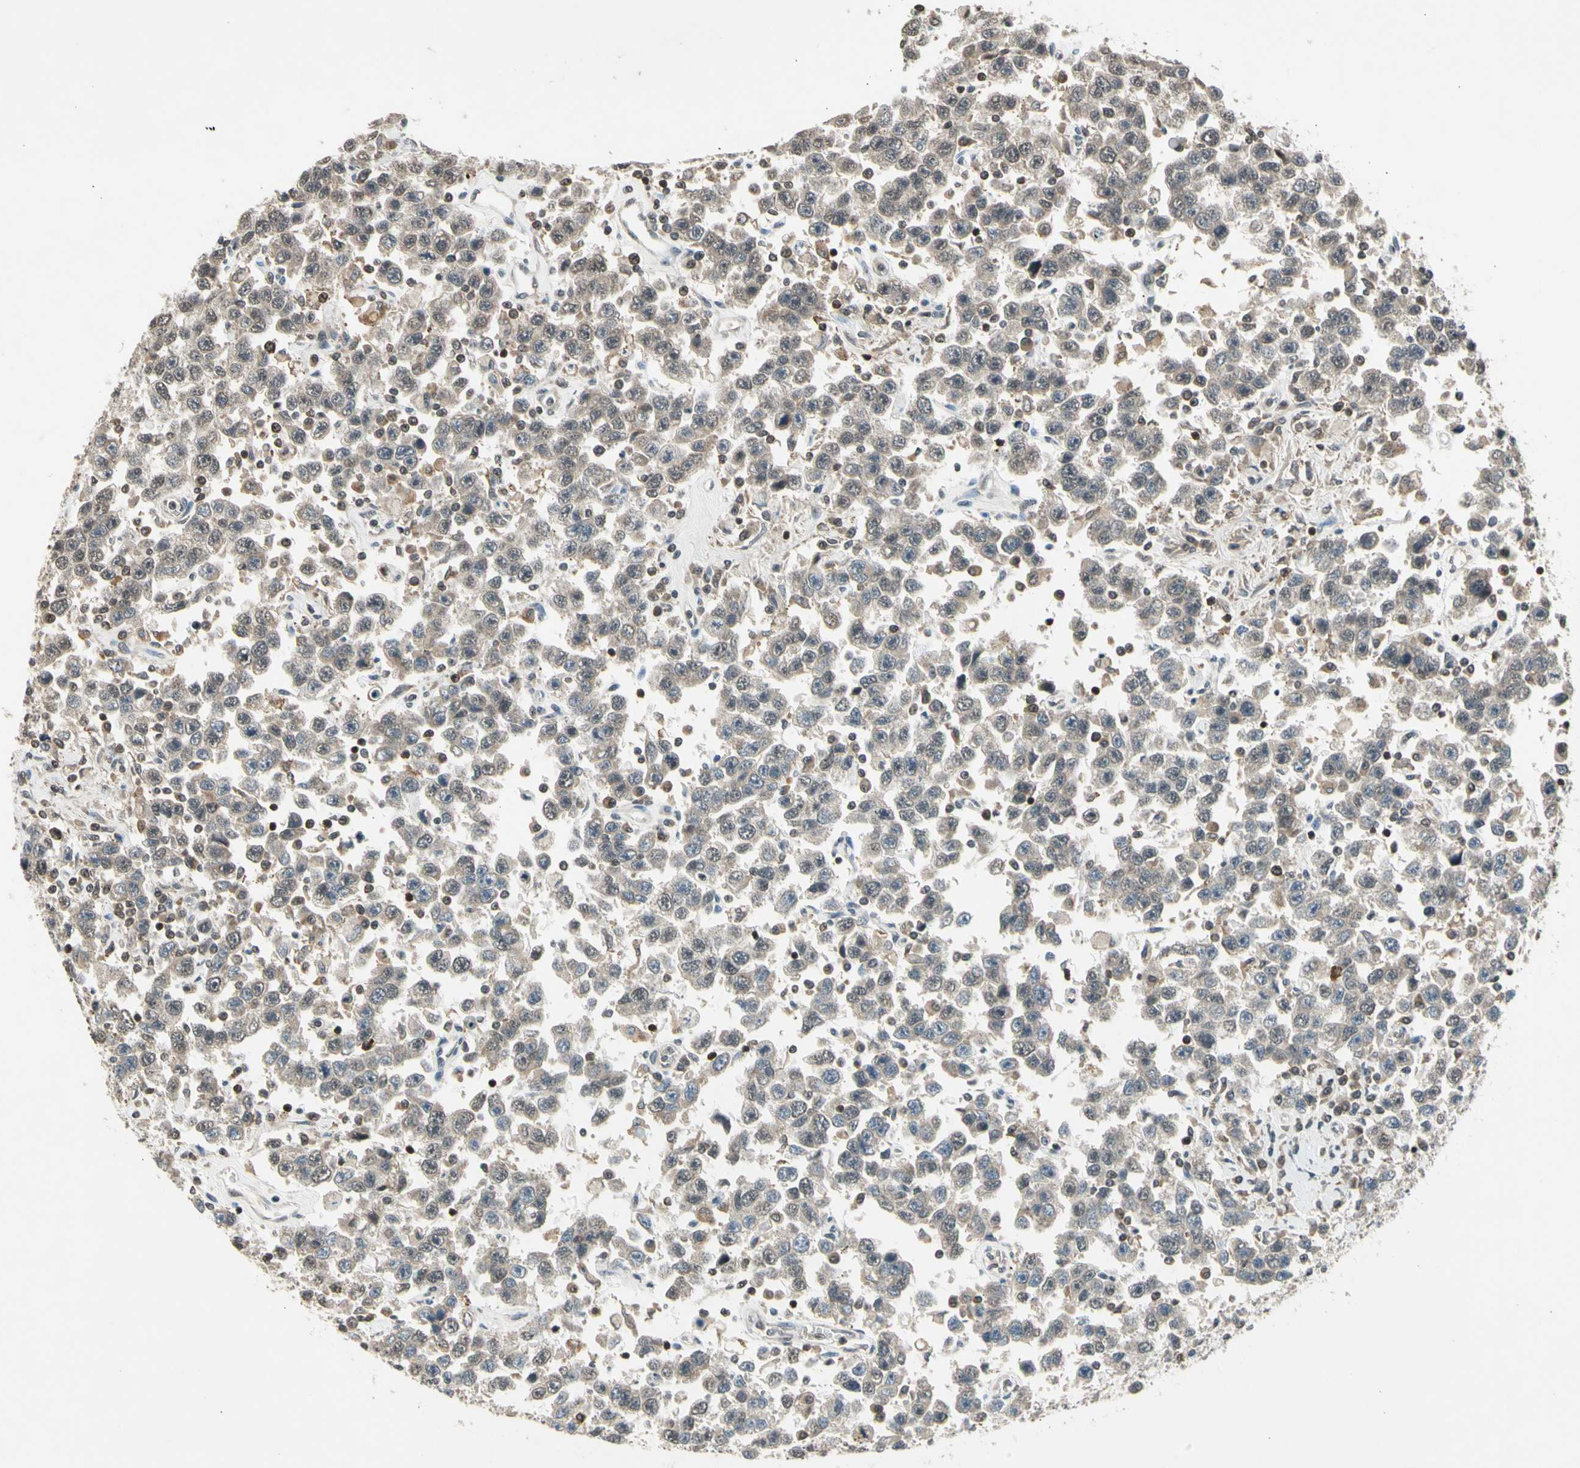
{"staining": {"intensity": "weak", "quantity": "25%-75%", "location": "cytoplasmic/membranous"}, "tissue": "testis cancer", "cell_type": "Tumor cells", "image_type": "cancer", "snomed": [{"axis": "morphology", "description": "Seminoma, NOS"}, {"axis": "topography", "description": "Testis"}], "caption": "A photomicrograph of human testis seminoma stained for a protein exhibits weak cytoplasmic/membranous brown staining in tumor cells. (DAB IHC with brightfield microscopy, high magnification).", "gene": "EFNB2", "patient": {"sex": "male", "age": 41}}